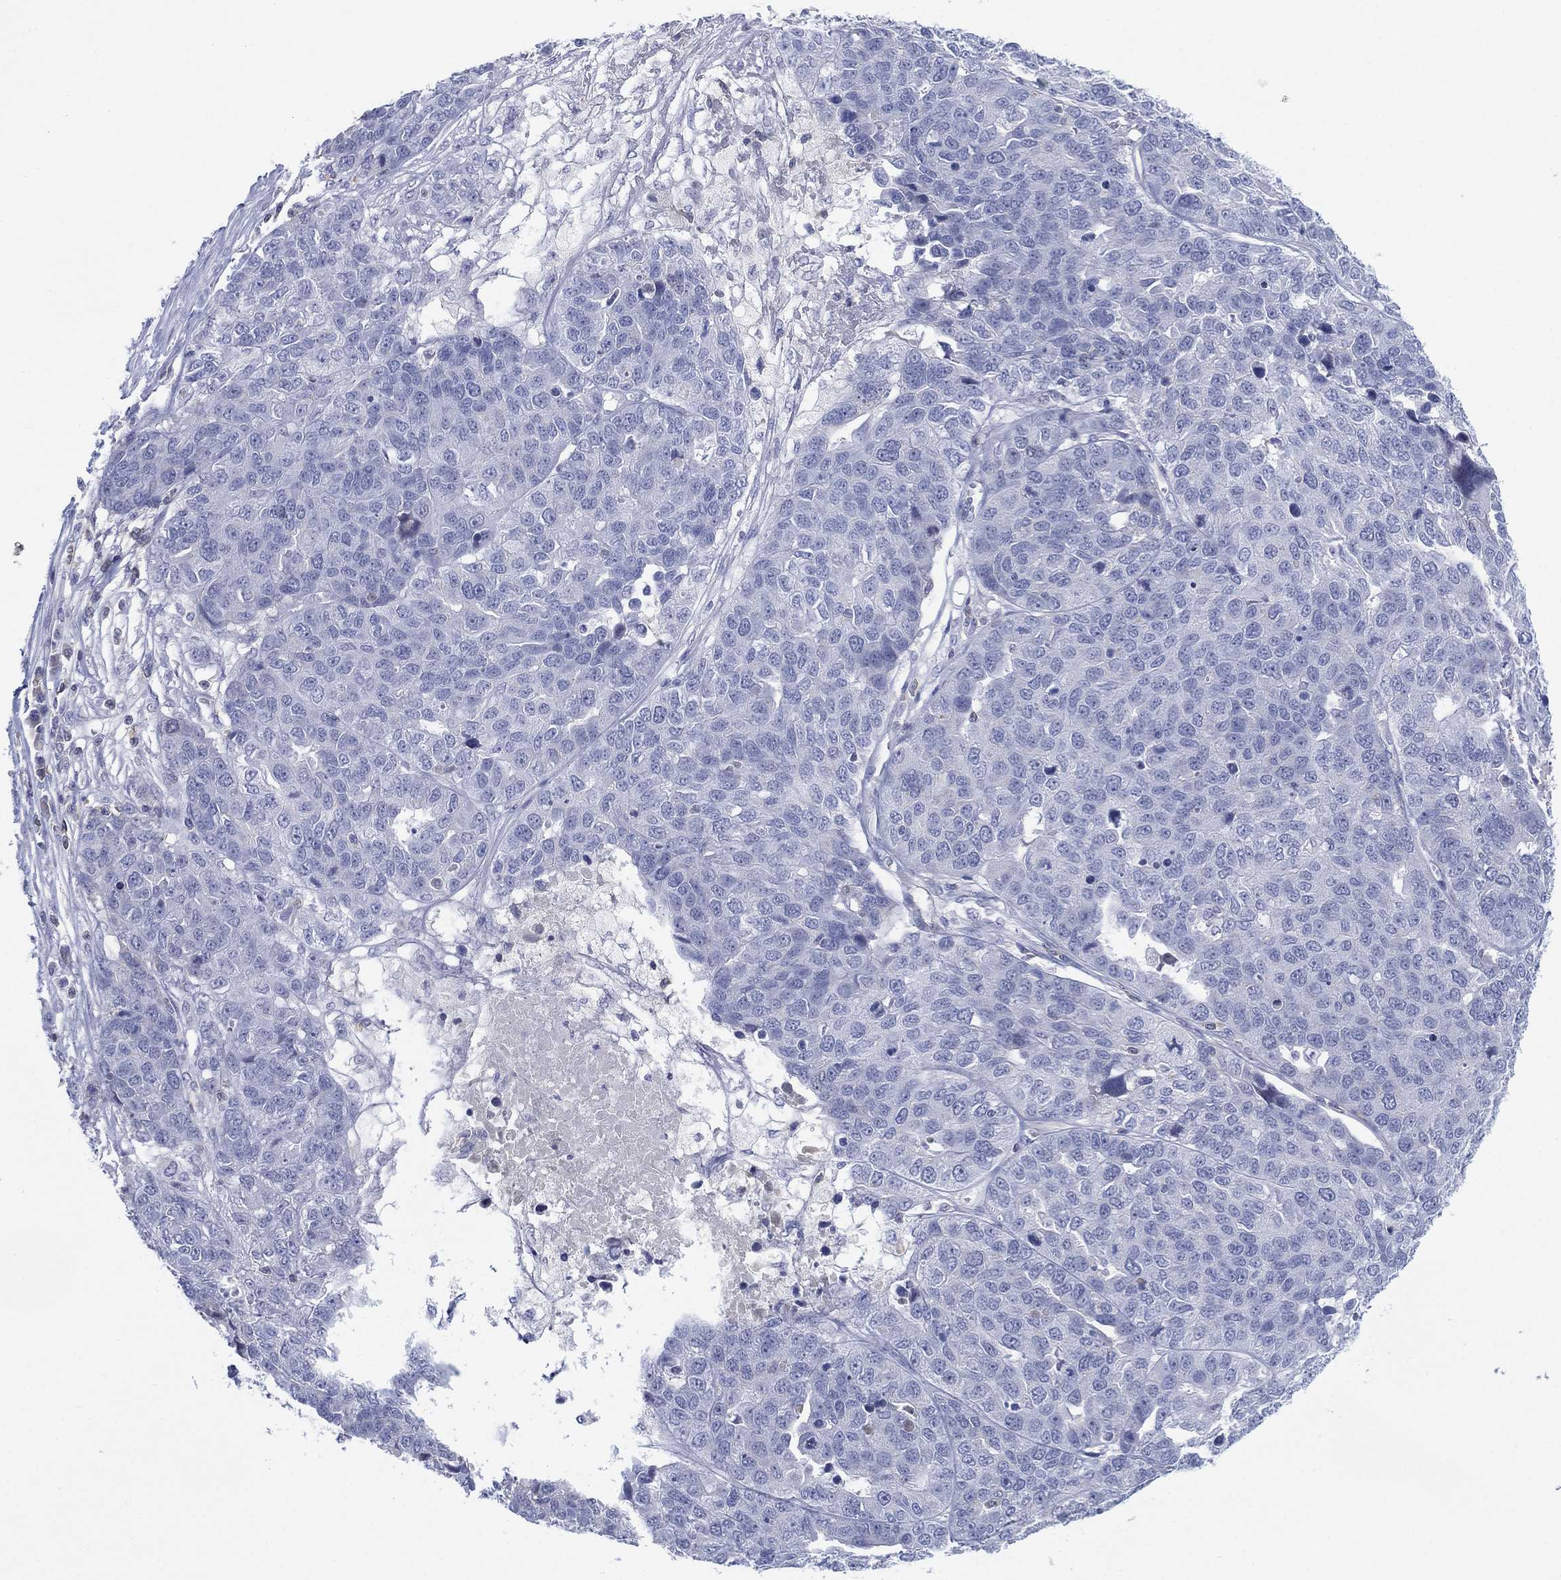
{"staining": {"intensity": "negative", "quantity": "none", "location": "none"}, "tissue": "ovarian cancer", "cell_type": "Tumor cells", "image_type": "cancer", "snomed": [{"axis": "morphology", "description": "Cystadenocarcinoma, serous, NOS"}, {"axis": "topography", "description": "Ovary"}], "caption": "This is an immunohistochemistry histopathology image of serous cystadenocarcinoma (ovarian). There is no positivity in tumor cells.", "gene": "SEPTIN1", "patient": {"sex": "female", "age": 87}}